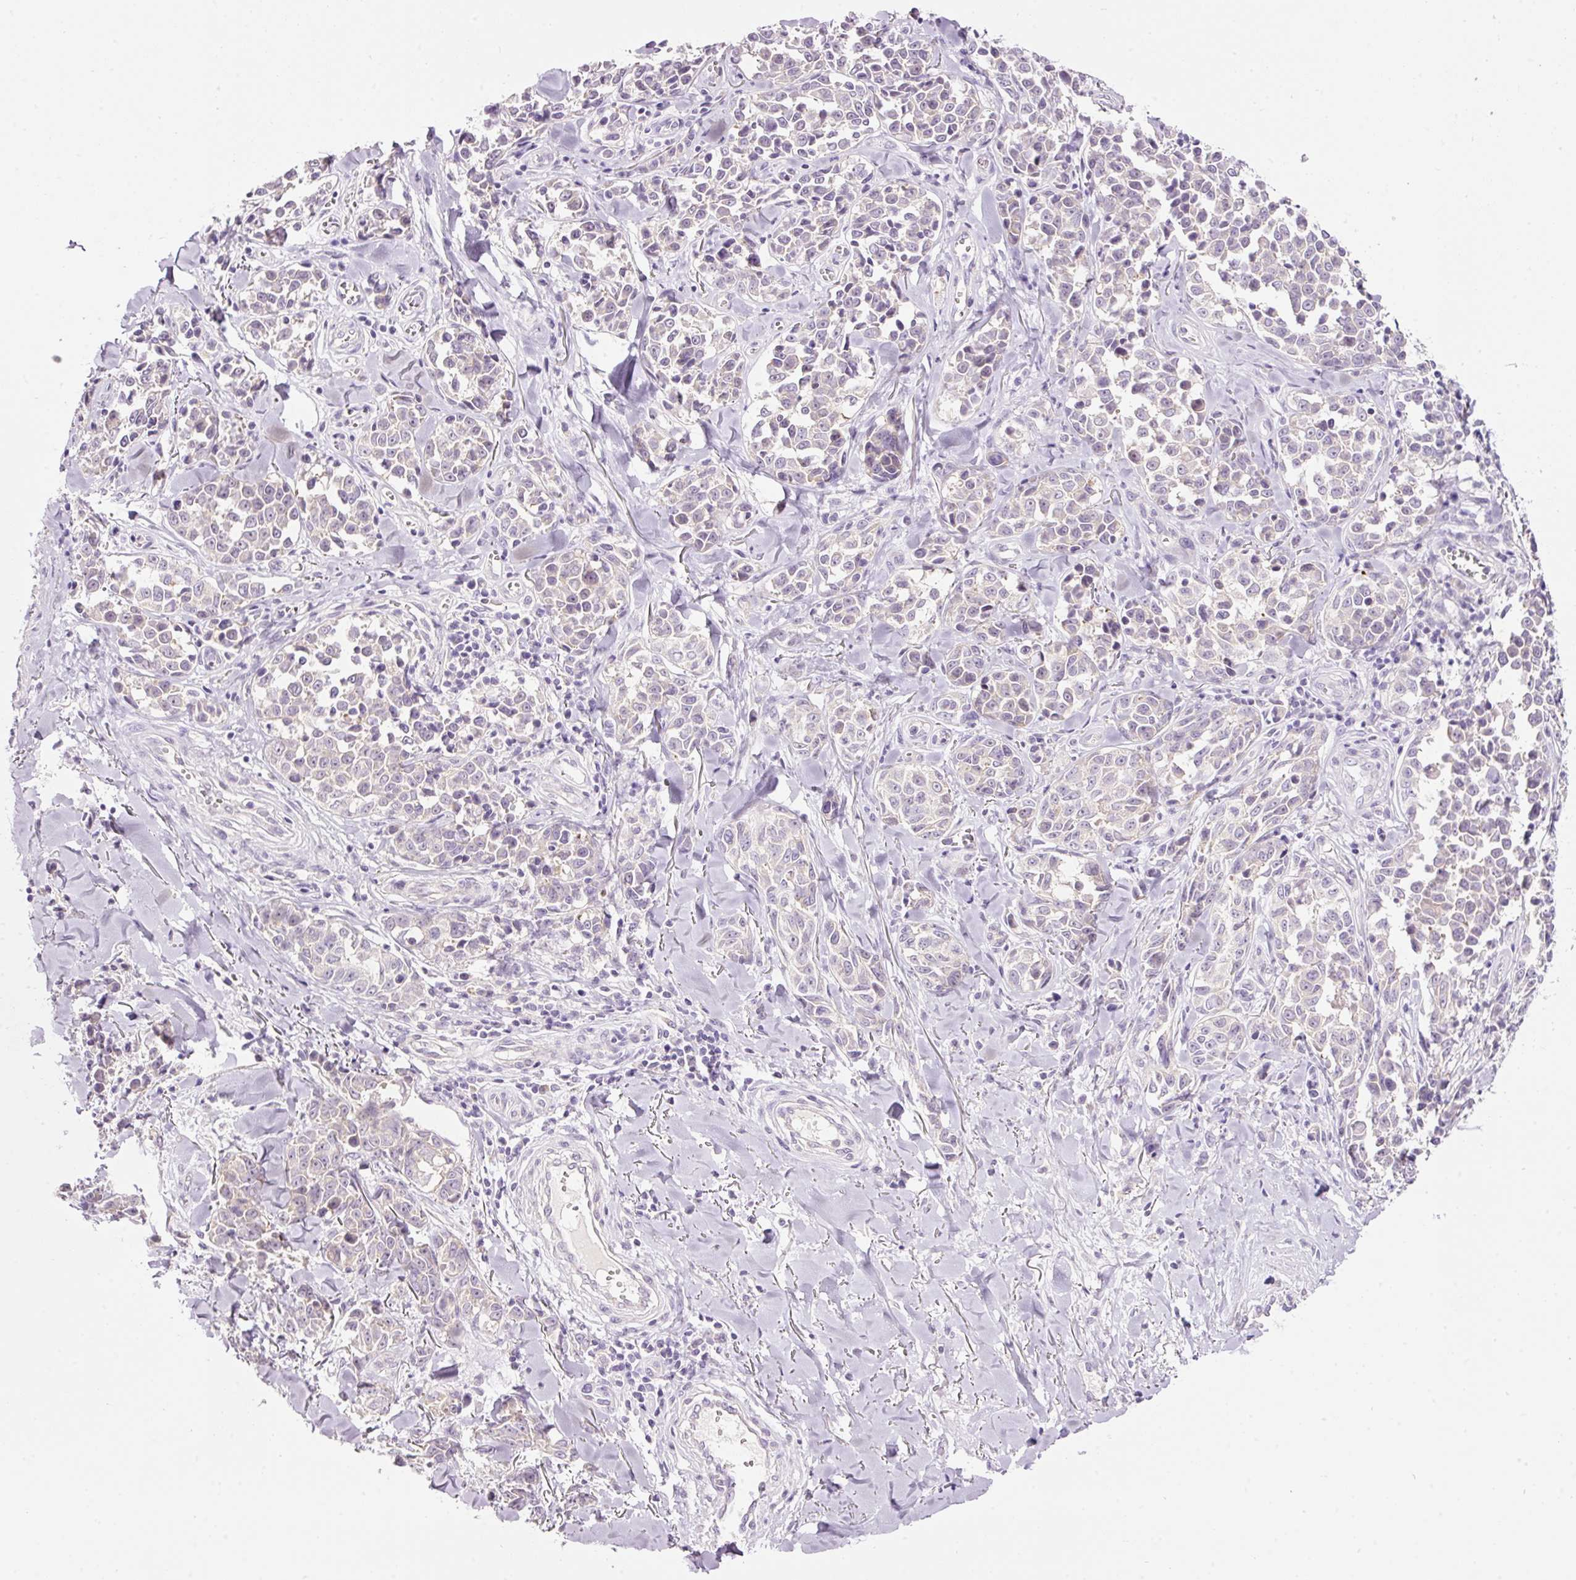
{"staining": {"intensity": "negative", "quantity": "none", "location": "none"}, "tissue": "melanoma", "cell_type": "Tumor cells", "image_type": "cancer", "snomed": [{"axis": "morphology", "description": "Malignant melanoma, NOS"}, {"axis": "topography", "description": "Skin"}], "caption": "Immunohistochemical staining of human malignant melanoma exhibits no significant positivity in tumor cells. Brightfield microscopy of immunohistochemistry (IHC) stained with DAB (brown) and hematoxylin (blue), captured at high magnification.", "gene": "RSPO2", "patient": {"sex": "female", "age": 64}}